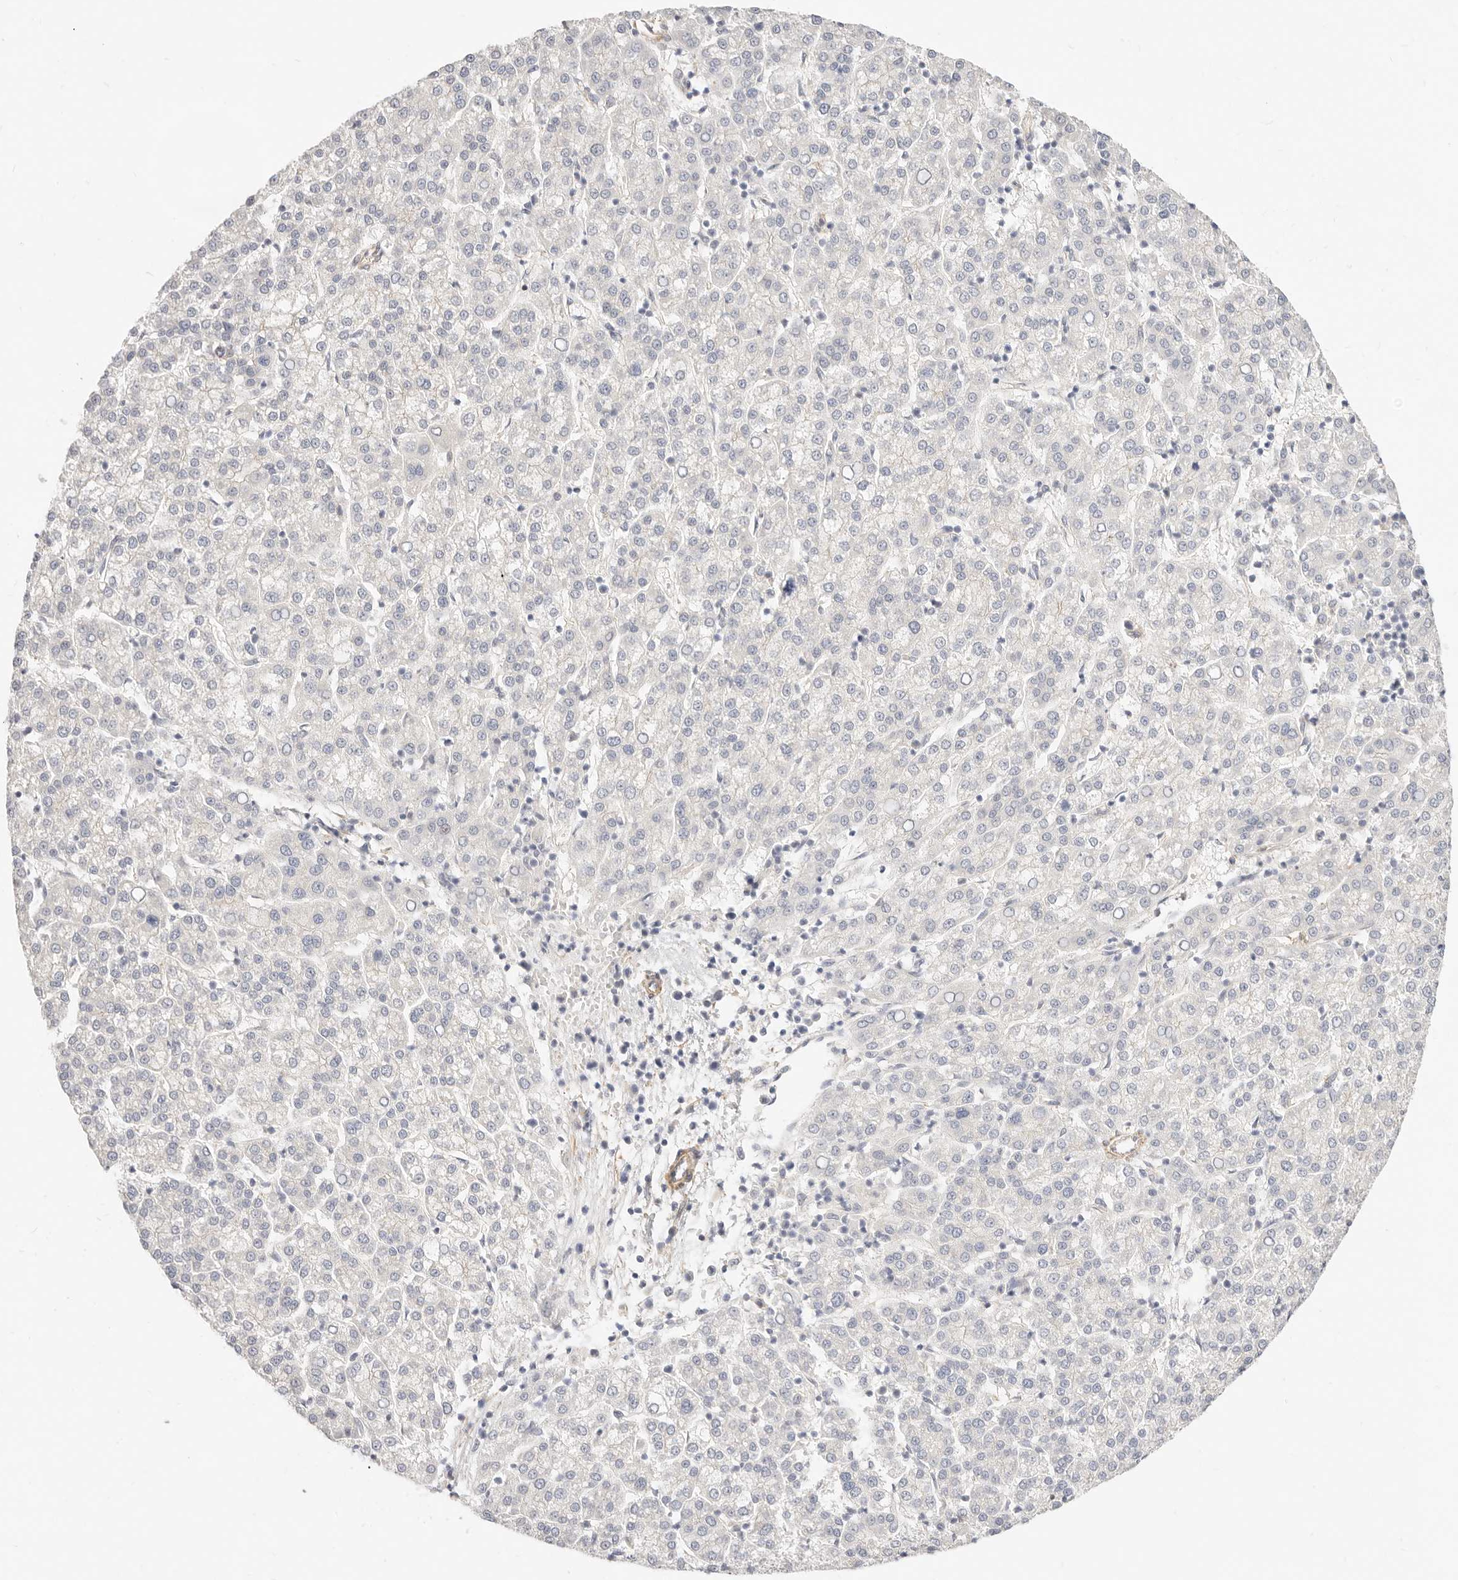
{"staining": {"intensity": "negative", "quantity": "none", "location": "none"}, "tissue": "liver cancer", "cell_type": "Tumor cells", "image_type": "cancer", "snomed": [{"axis": "morphology", "description": "Carcinoma, Hepatocellular, NOS"}, {"axis": "topography", "description": "Liver"}], "caption": "Liver cancer stained for a protein using immunohistochemistry shows no positivity tumor cells.", "gene": "UBXN10", "patient": {"sex": "female", "age": 58}}